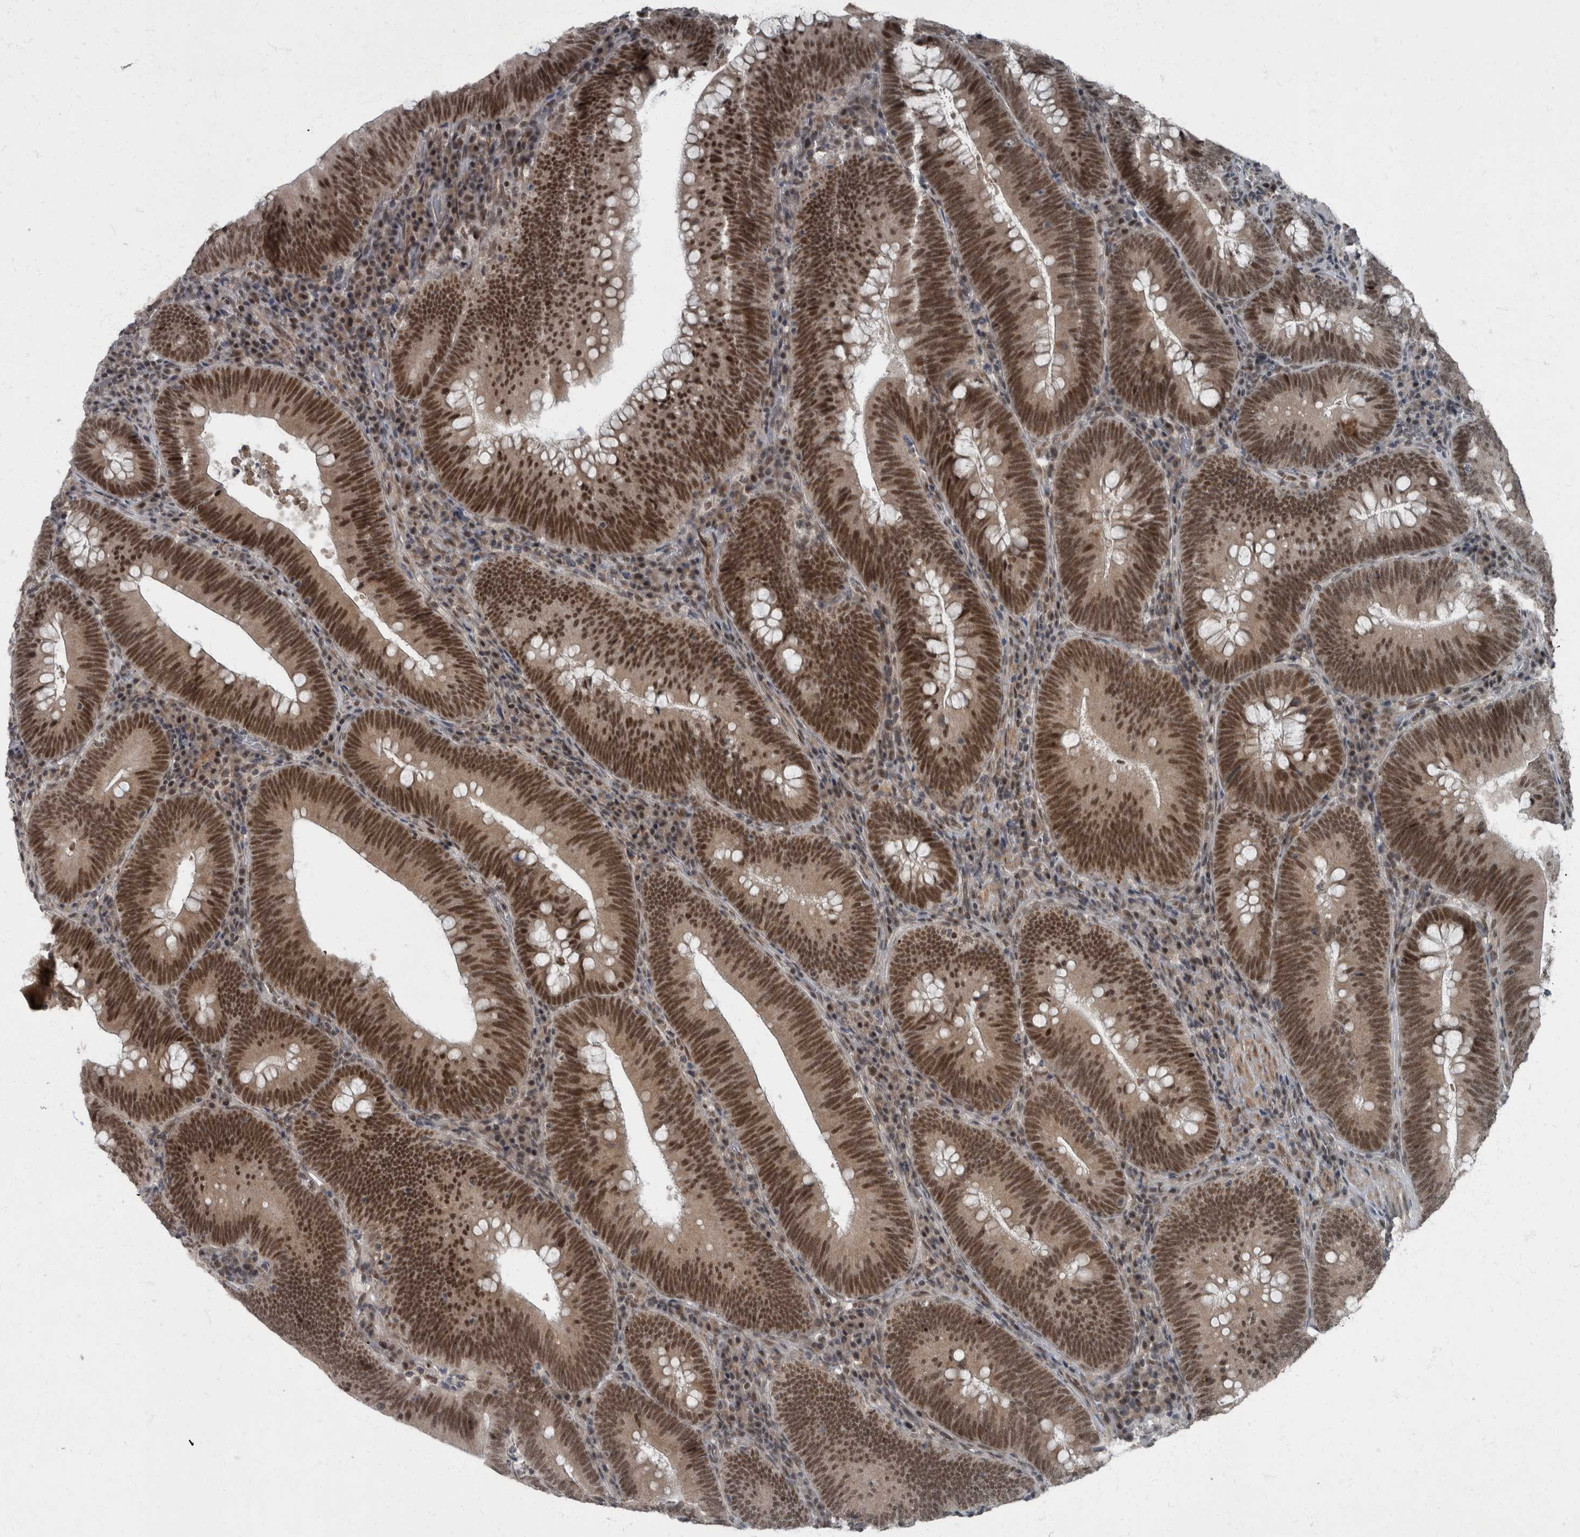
{"staining": {"intensity": "strong", "quantity": ">75%", "location": "nuclear"}, "tissue": "colorectal cancer", "cell_type": "Tumor cells", "image_type": "cancer", "snomed": [{"axis": "morphology", "description": "Normal tissue, NOS"}, {"axis": "topography", "description": "Colon"}], "caption": "High-power microscopy captured an IHC image of colorectal cancer, revealing strong nuclear expression in about >75% of tumor cells.", "gene": "WDR33", "patient": {"sex": "female", "age": 82}}